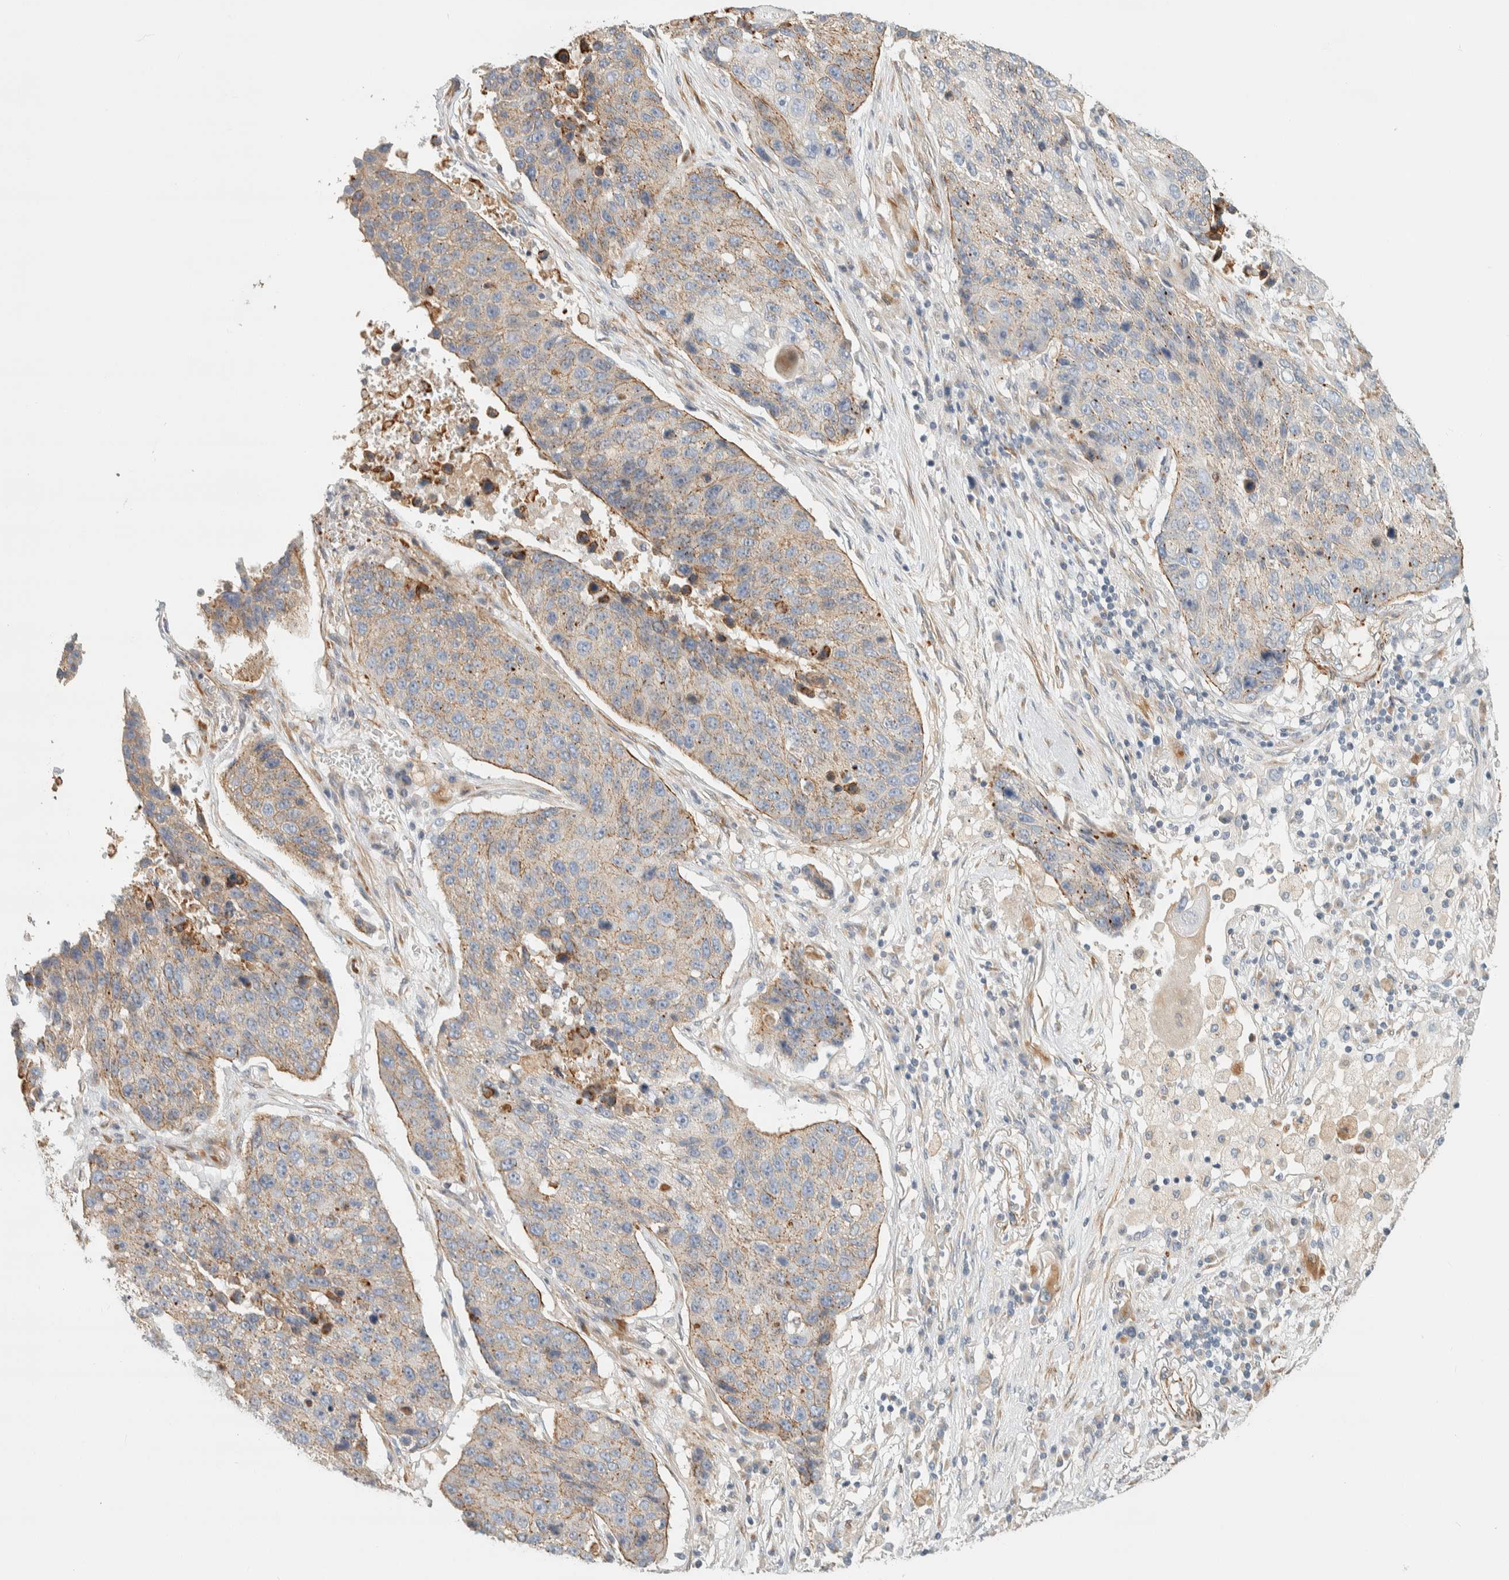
{"staining": {"intensity": "moderate", "quantity": "<25%", "location": "cytoplasmic/membranous"}, "tissue": "lung cancer", "cell_type": "Tumor cells", "image_type": "cancer", "snomed": [{"axis": "morphology", "description": "Squamous cell carcinoma, NOS"}, {"axis": "topography", "description": "Lung"}], "caption": "Brown immunohistochemical staining in lung squamous cell carcinoma exhibits moderate cytoplasmic/membranous expression in about <25% of tumor cells.", "gene": "CDR2", "patient": {"sex": "male", "age": 61}}